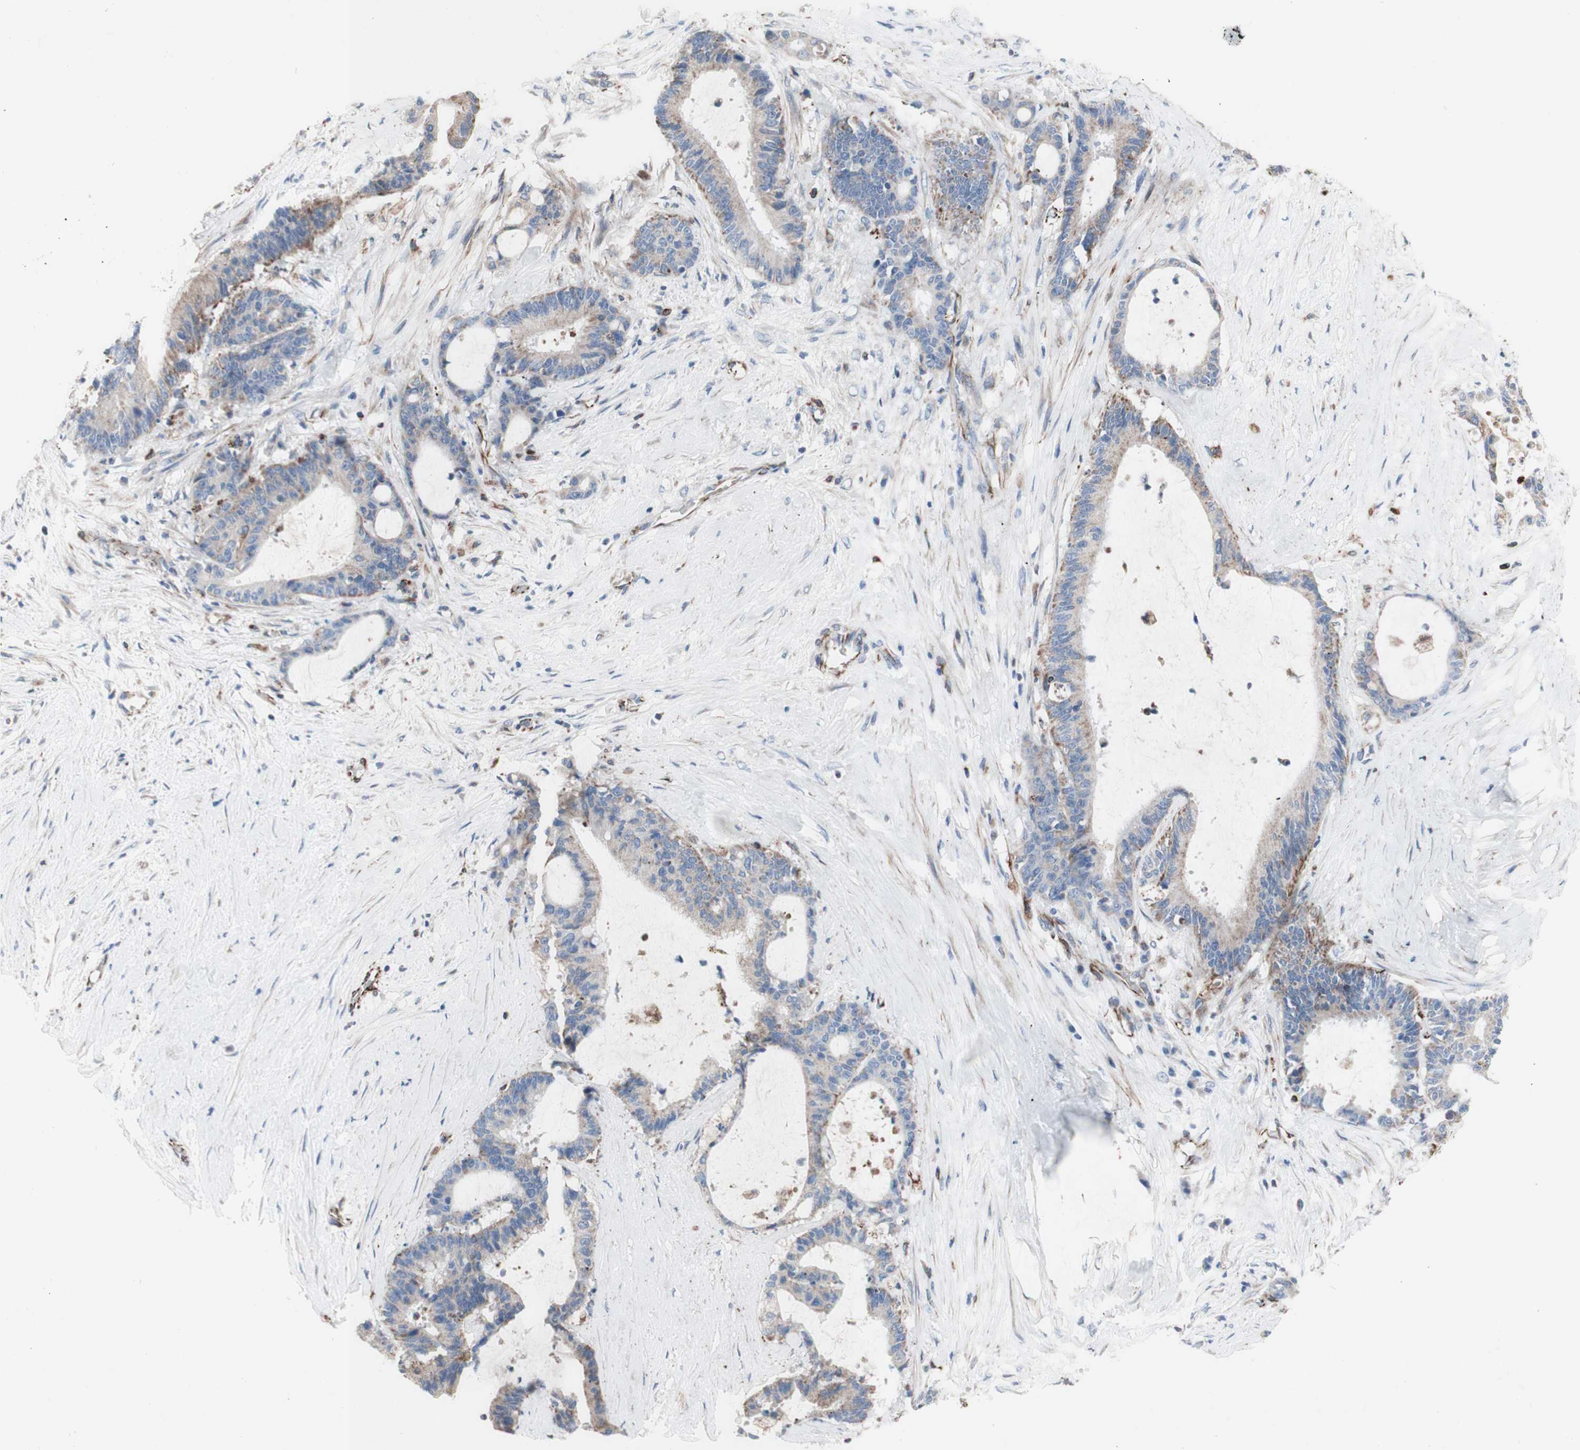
{"staining": {"intensity": "moderate", "quantity": "25%-75%", "location": "cytoplasmic/membranous"}, "tissue": "liver cancer", "cell_type": "Tumor cells", "image_type": "cancer", "snomed": [{"axis": "morphology", "description": "Cholangiocarcinoma"}, {"axis": "topography", "description": "Liver"}], "caption": "Tumor cells display medium levels of moderate cytoplasmic/membranous expression in about 25%-75% of cells in cholangiocarcinoma (liver).", "gene": "AGPAT5", "patient": {"sex": "female", "age": 73}}